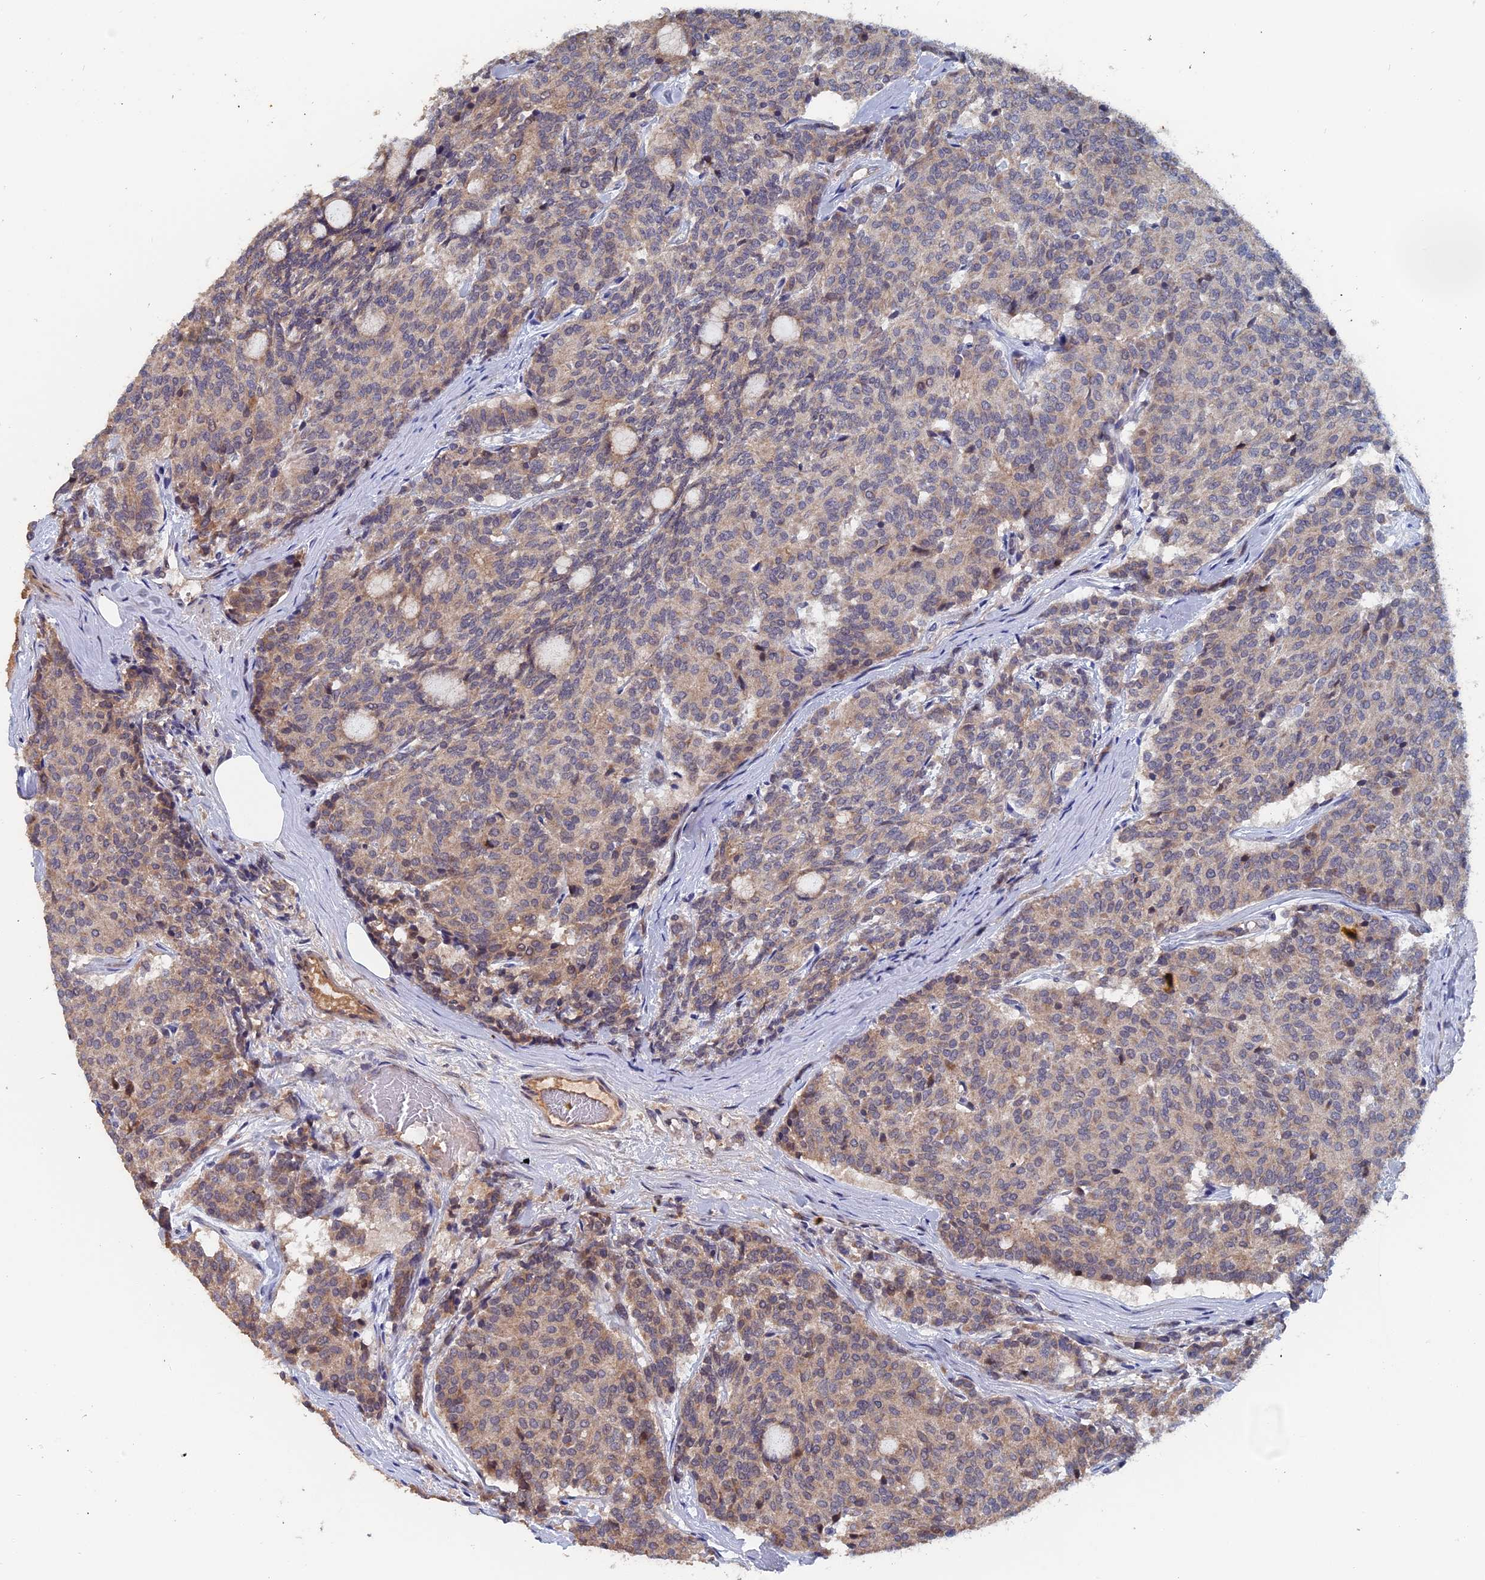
{"staining": {"intensity": "weak", "quantity": "<25%", "location": "cytoplasmic/membranous"}, "tissue": "carcinoid", "cell_type": "Tumor cells", "image_type": "cancer", "snomed": [{"axis": "morphology", "description": "Carcinoid, malignant, NOS"}, {"axis": "topography", "description": "Pancreas"}], "caption": "Carcinoid stained for a protein using IHC exhibits no expression tumor cells.", "gene": "SLC33A1", "patient": {"sex": "female", "age": 54}}